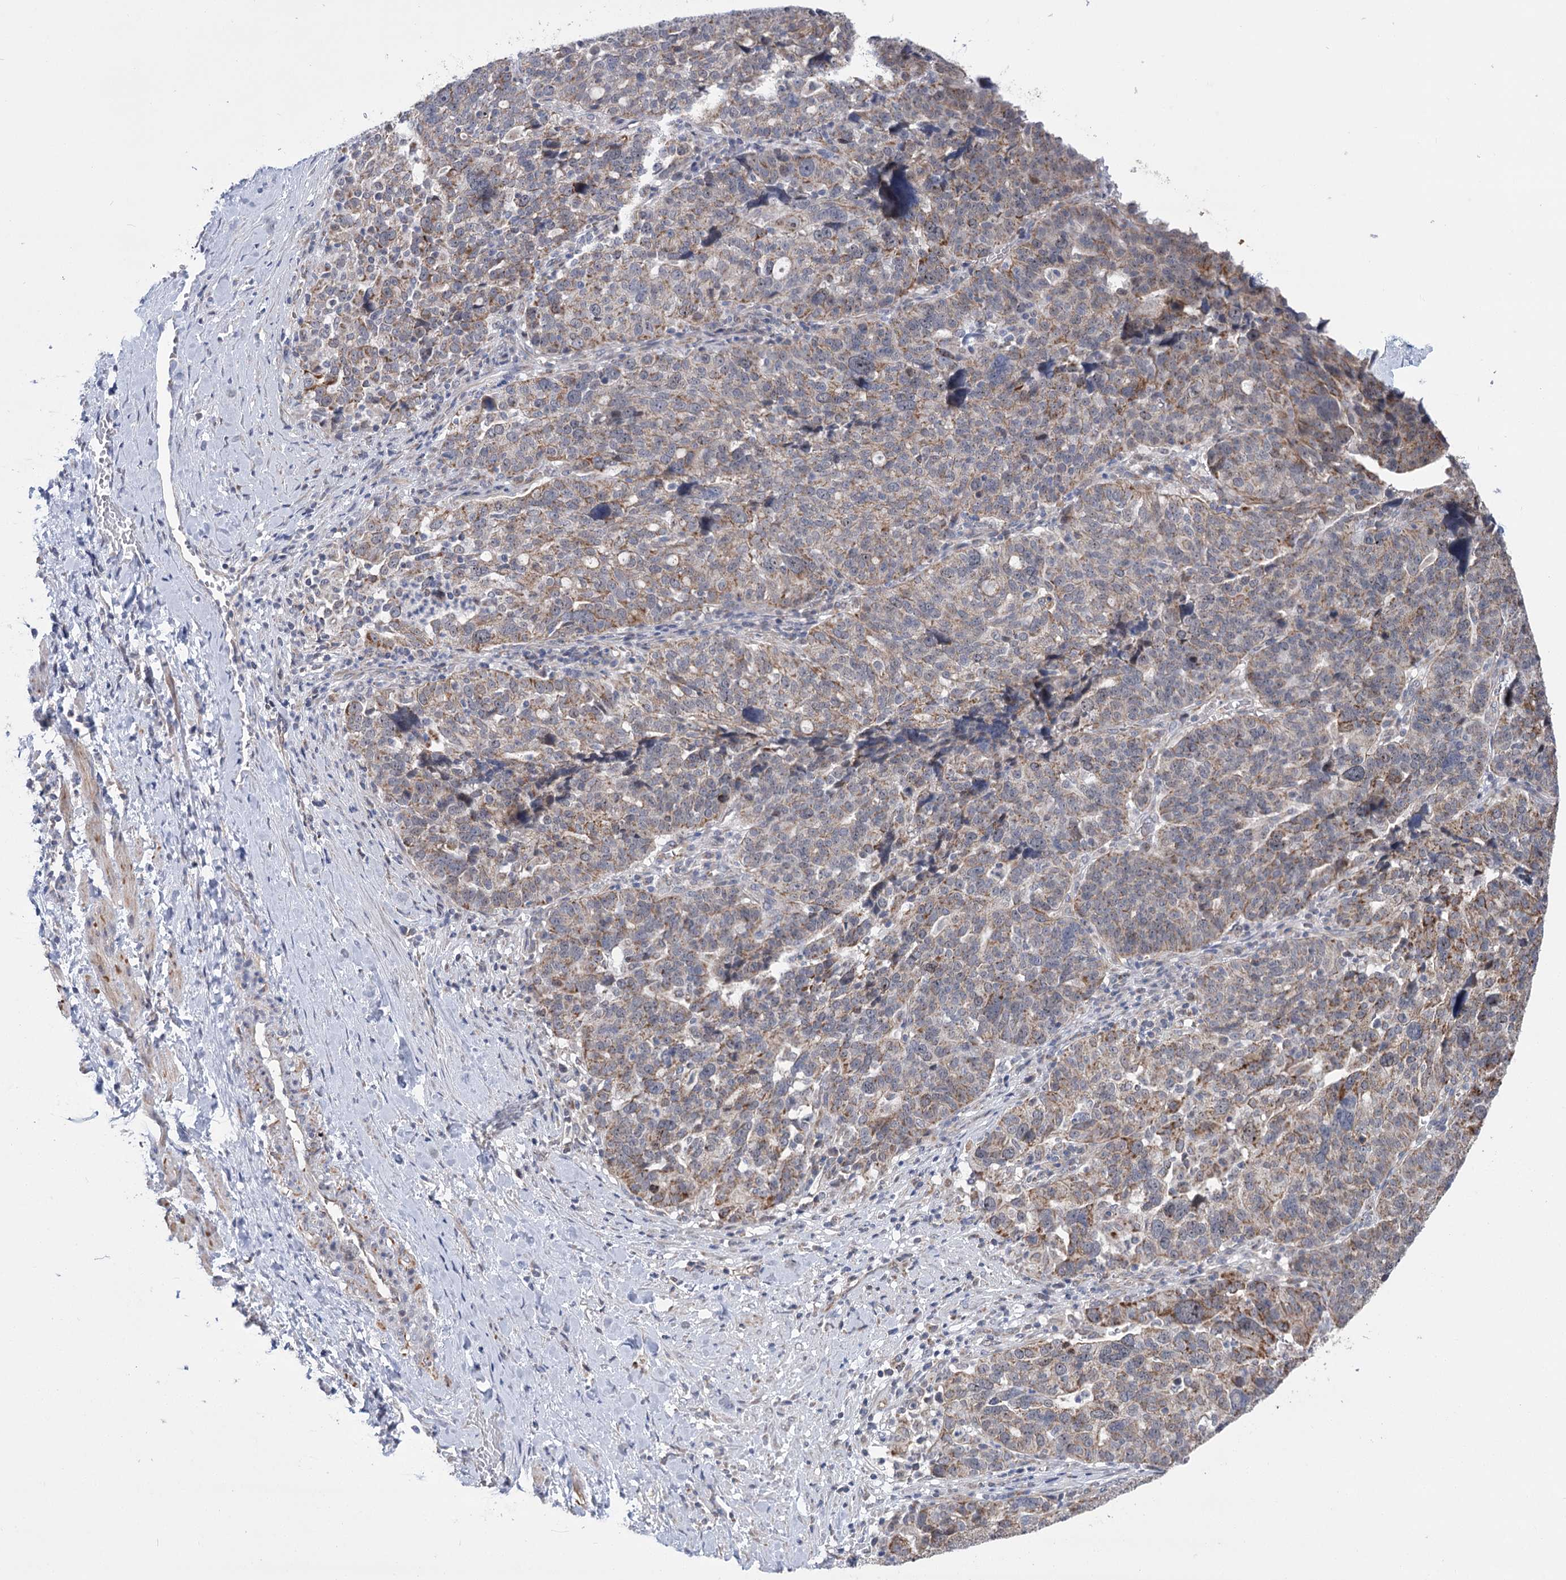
{"staining": {"intensity": "moderate", "quantity": "25%-75%", "location": "cytoplasmic/membranous"}, "tissue": "ovarian cancer", "cell_type": "Tumor cells", "image_type": "cancer", "snomed": [{"axis": "morphology", "description": "Cystadenocarcinoma, serous, NOS"}, {"axis": "topography", "description": "Ovary"}], "caption": "Protein analysis of serous cystadenocarcinoma (ovarian) tissue reveals moderate cytoplasmic/membranous expression in about 25%-75% of tumor cells. (IHC, brightfield microscopy, high magnification).", "gene": "ECHDC3", "patient": {"sex": "female", "age": 59}}